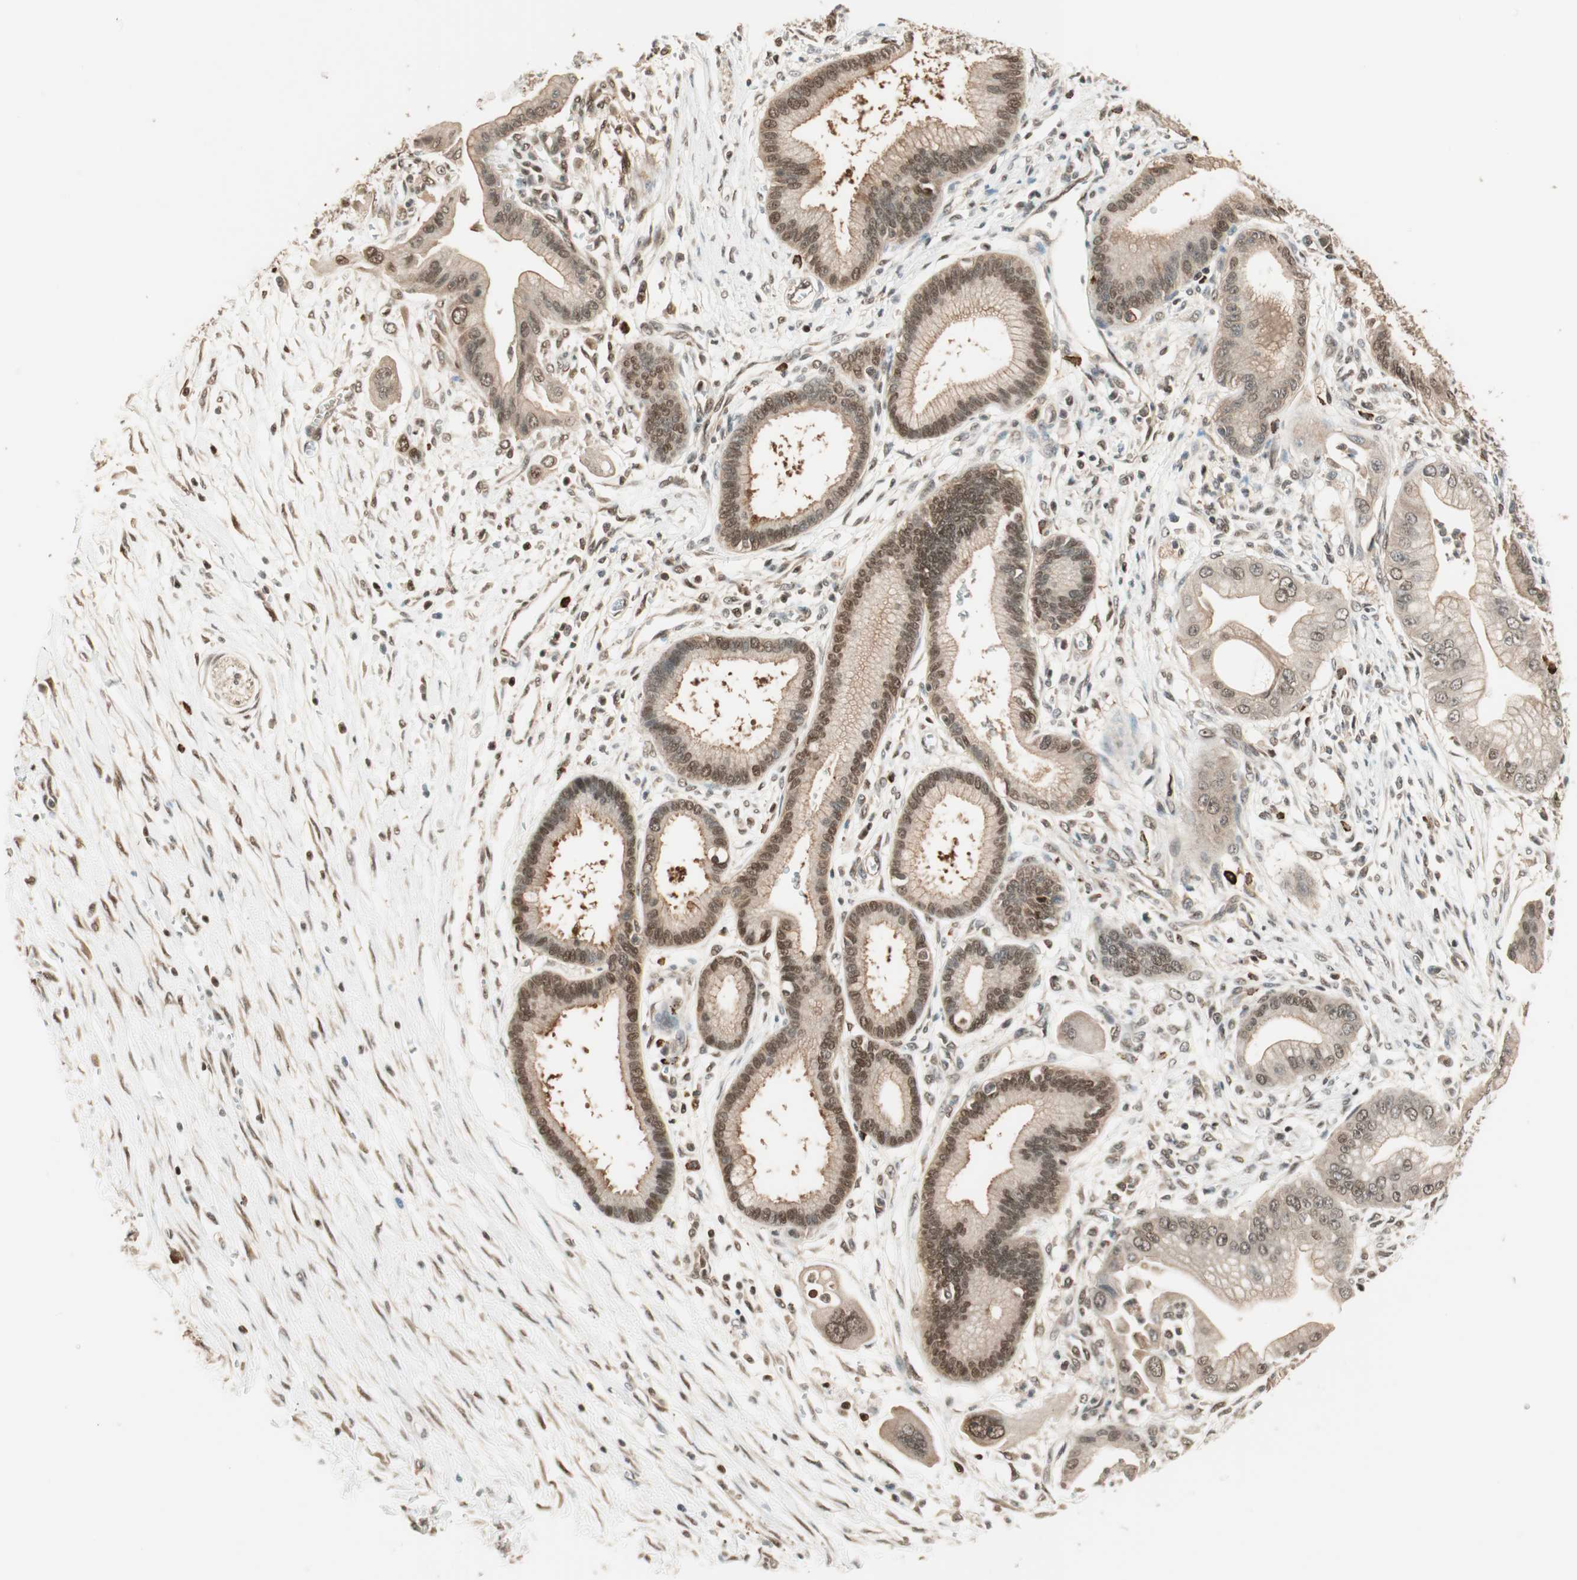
{"staining": {"intensity": "strong", "quantity": ">75%", "location": "cytoplasmic/membranous,nuclear"}, "tissue": "pancreatic cancer", "cell_type": "Tumor cells", "image_type": "cancer", "snomed": [{"axis": "morphology", "description": "Adenocarcinoma, NOS"}, {"axis": "topography", "description": "Pancreas"}], "caption": "Adenocarcinoma (pancreatic) stained with a brown dye shows strong cytoplasmic/membranous and nuclear positive staining in about >75% of tumor cells.", "gene": "ZNF443", "patient": {"sex": "male", "age": 59}}